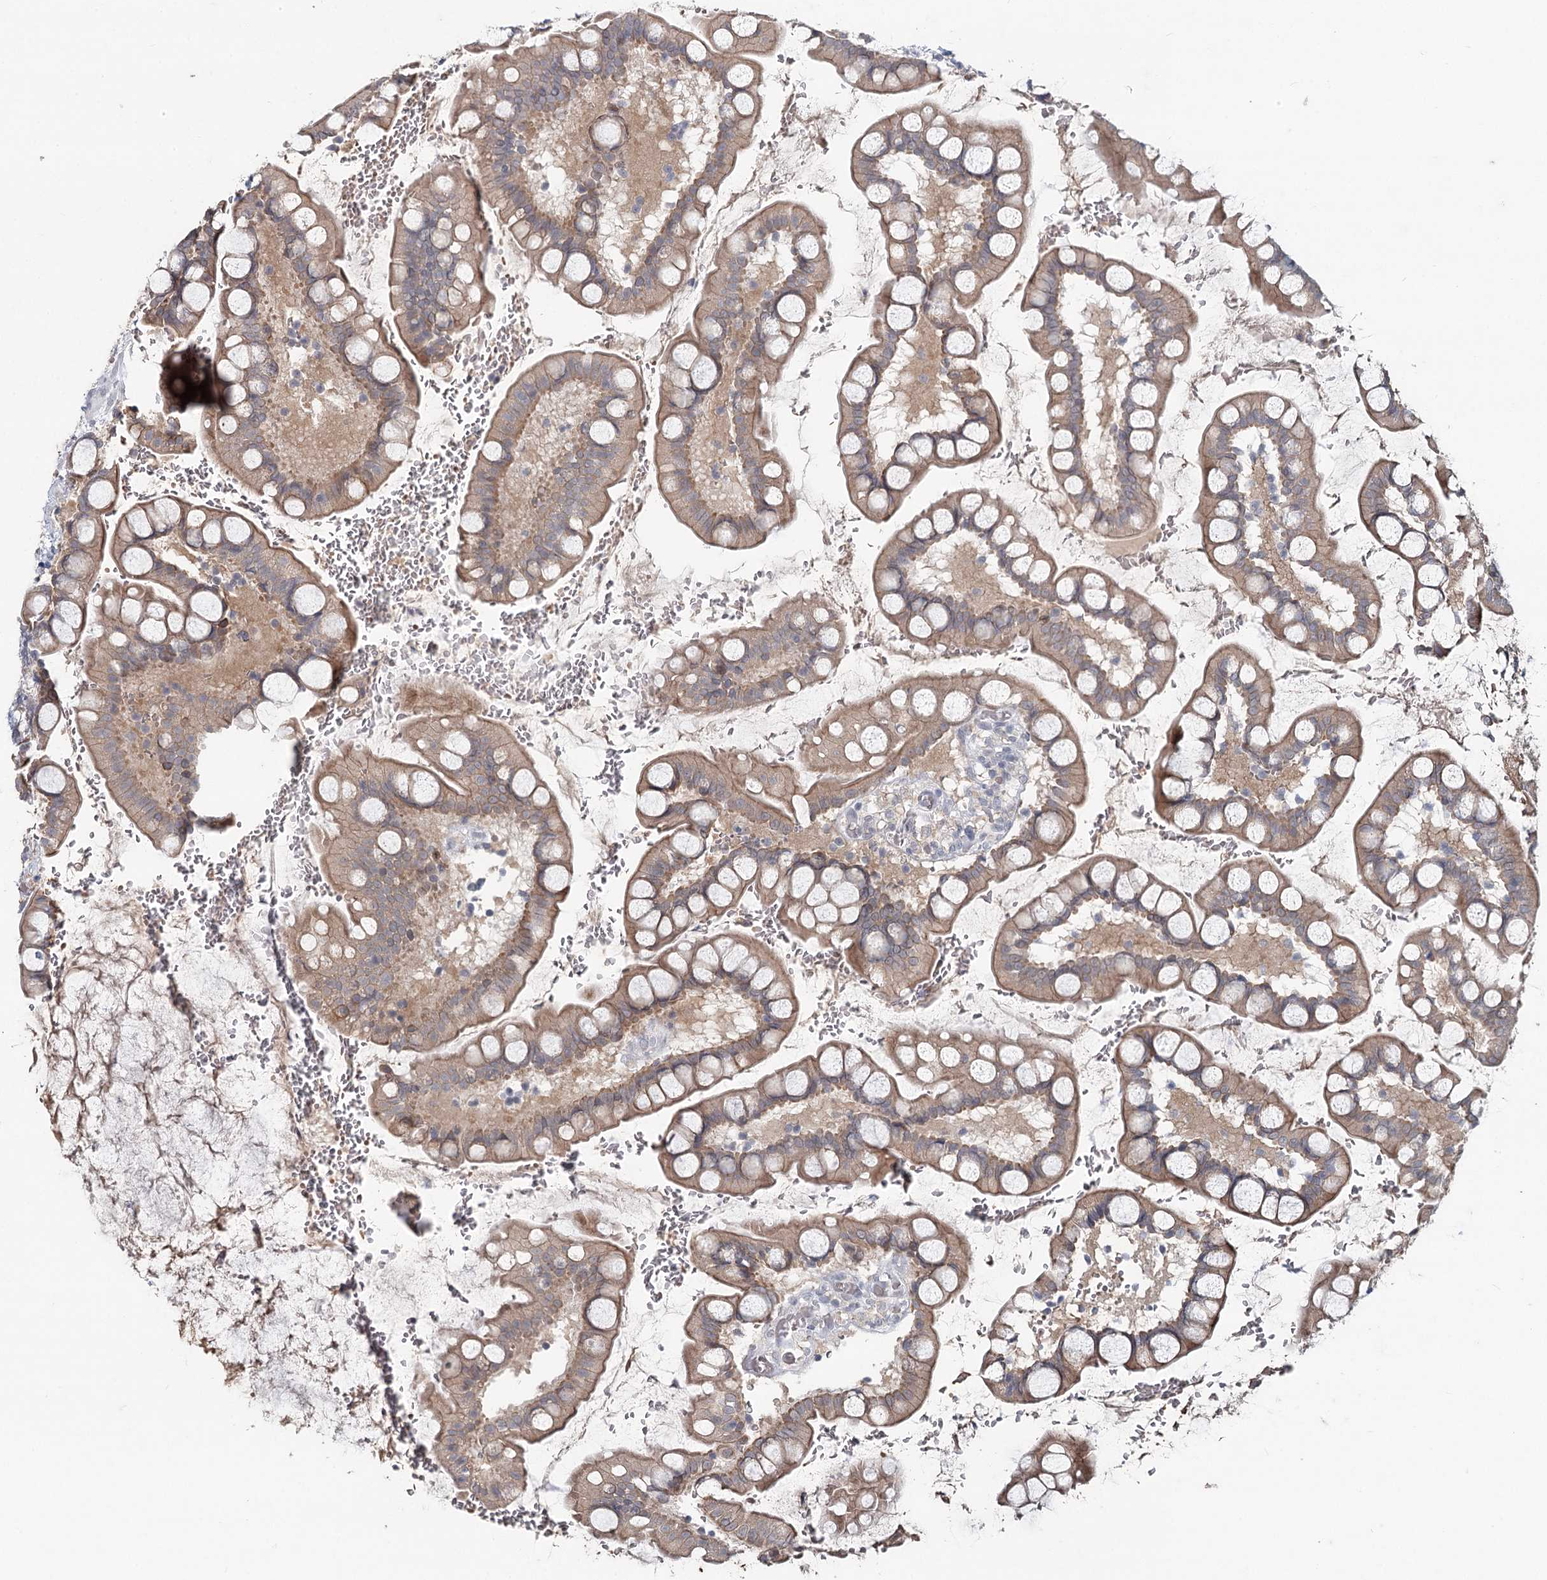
{"staining": {"intensity": "weak", "quantity": "25%-75%", "location": "cytoplasmic/membranous"}, "tissue": "small intestine", "cell_type": "Glandular cells", "image_type": "normal", "snomed": [{"axis": "morphology", "description": "Normal tissue, NOS"}, {"axis": "topography", "description": "Small intestine"}], "caption": "IHC histopathology image of normal human small intestine stained for a protein (brown), which demonstrates low levels of weak cytoplasmic/membranous positivity in about 25%-75% of glandular cells.", "gene": "FBXO7", "patient": {"sex": "male", "age": 52}}